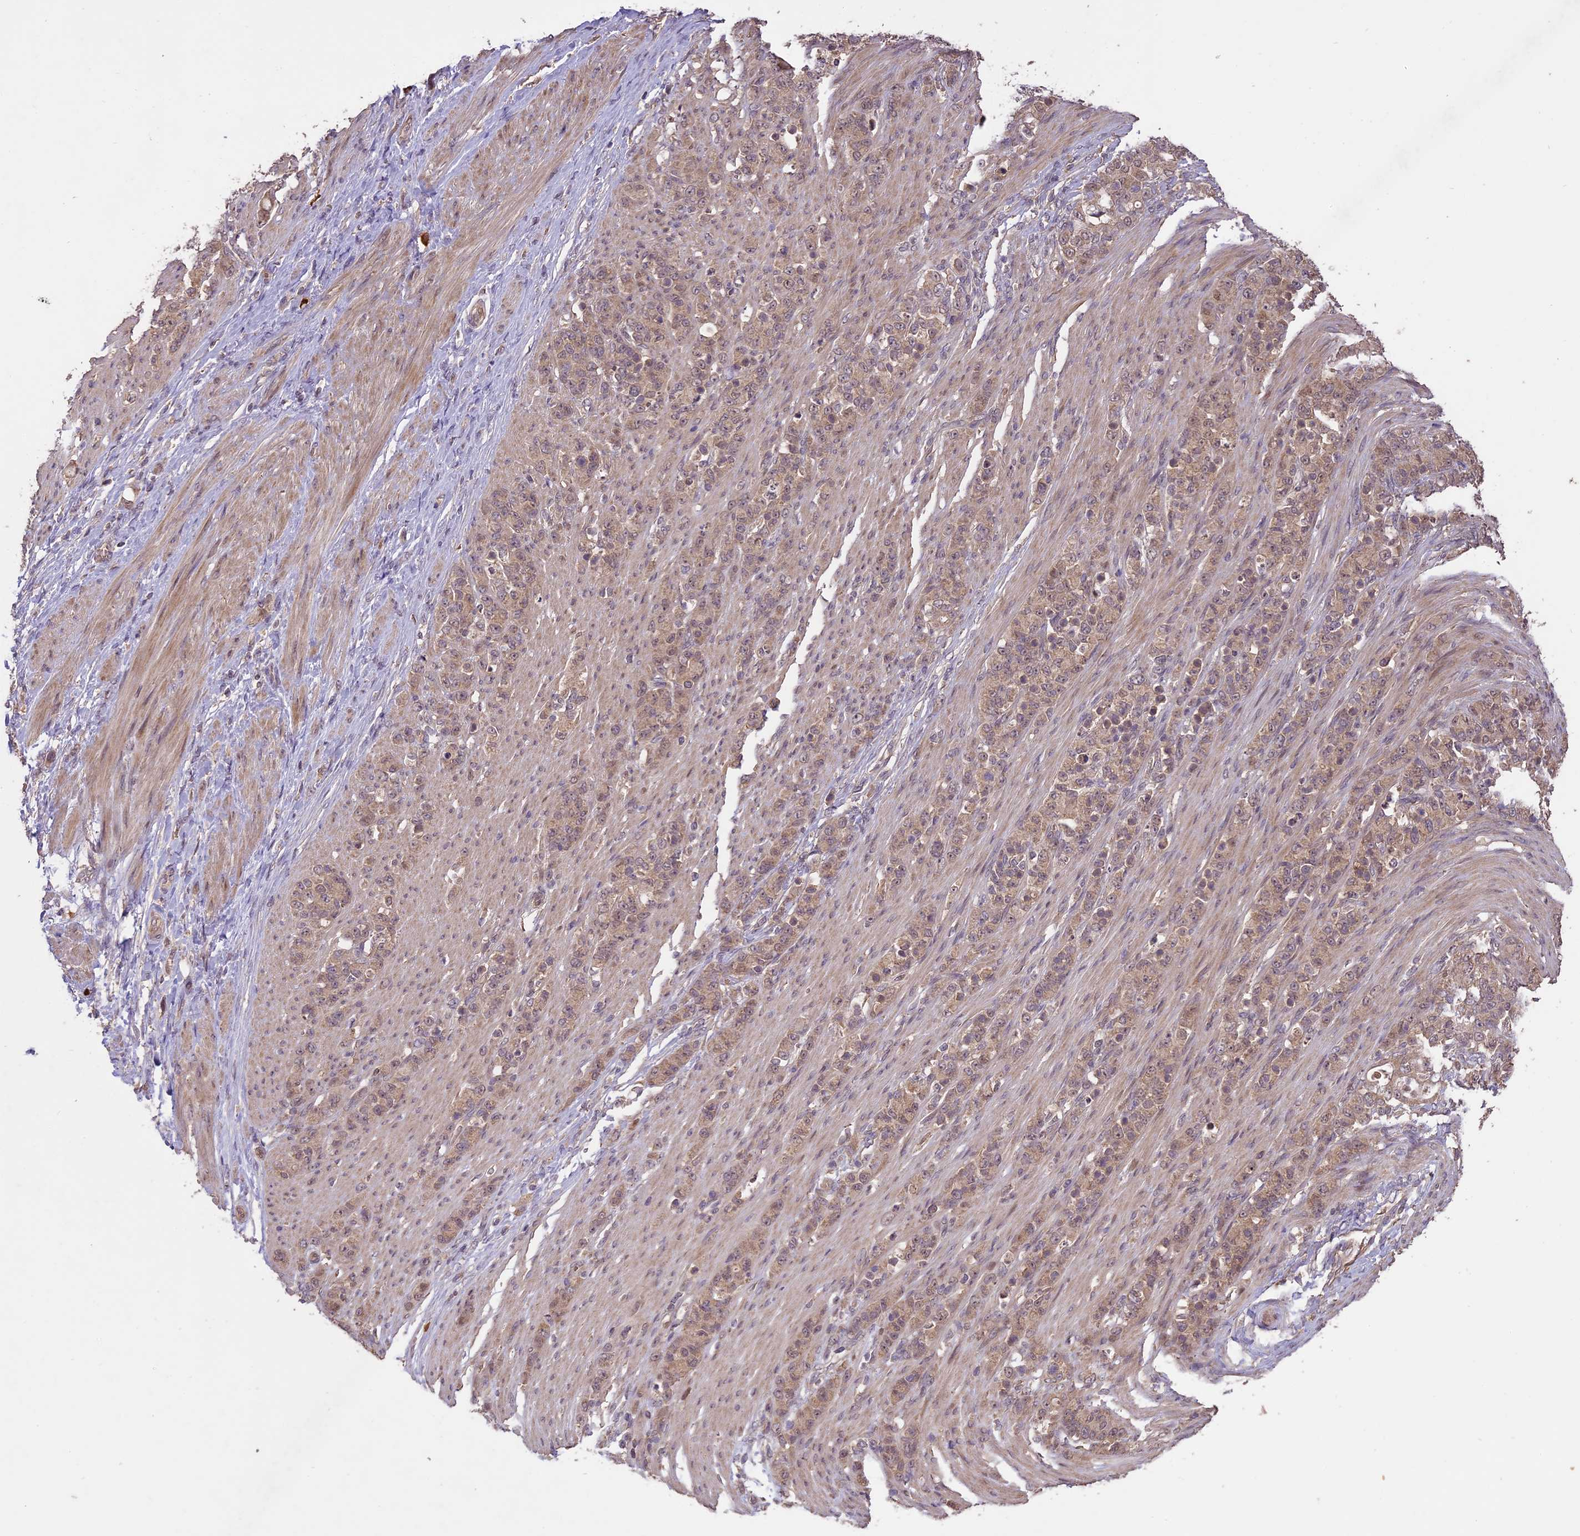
{"staining": {"intensity": "weak", "quantity": ">75%", "location": "cytoplasmic/membranous"}, "tissue": "stomach cancer", "cell_type": "Tumor cells", "image_type": "cancer", "snomed": [{"axis": "morphology", "description": "Adenocarcinoma, NOS"}, {"axis": "topography", "description": "Stomach"}], "caption": "Tumor cells demonstrate low levels of weak cytoplasmic/membranous positivity in about >75% of cells in stomach cancer (adenocarcinoma).", "gene": "TIGD7", "patient": {"sex": "female", "age": 79}}